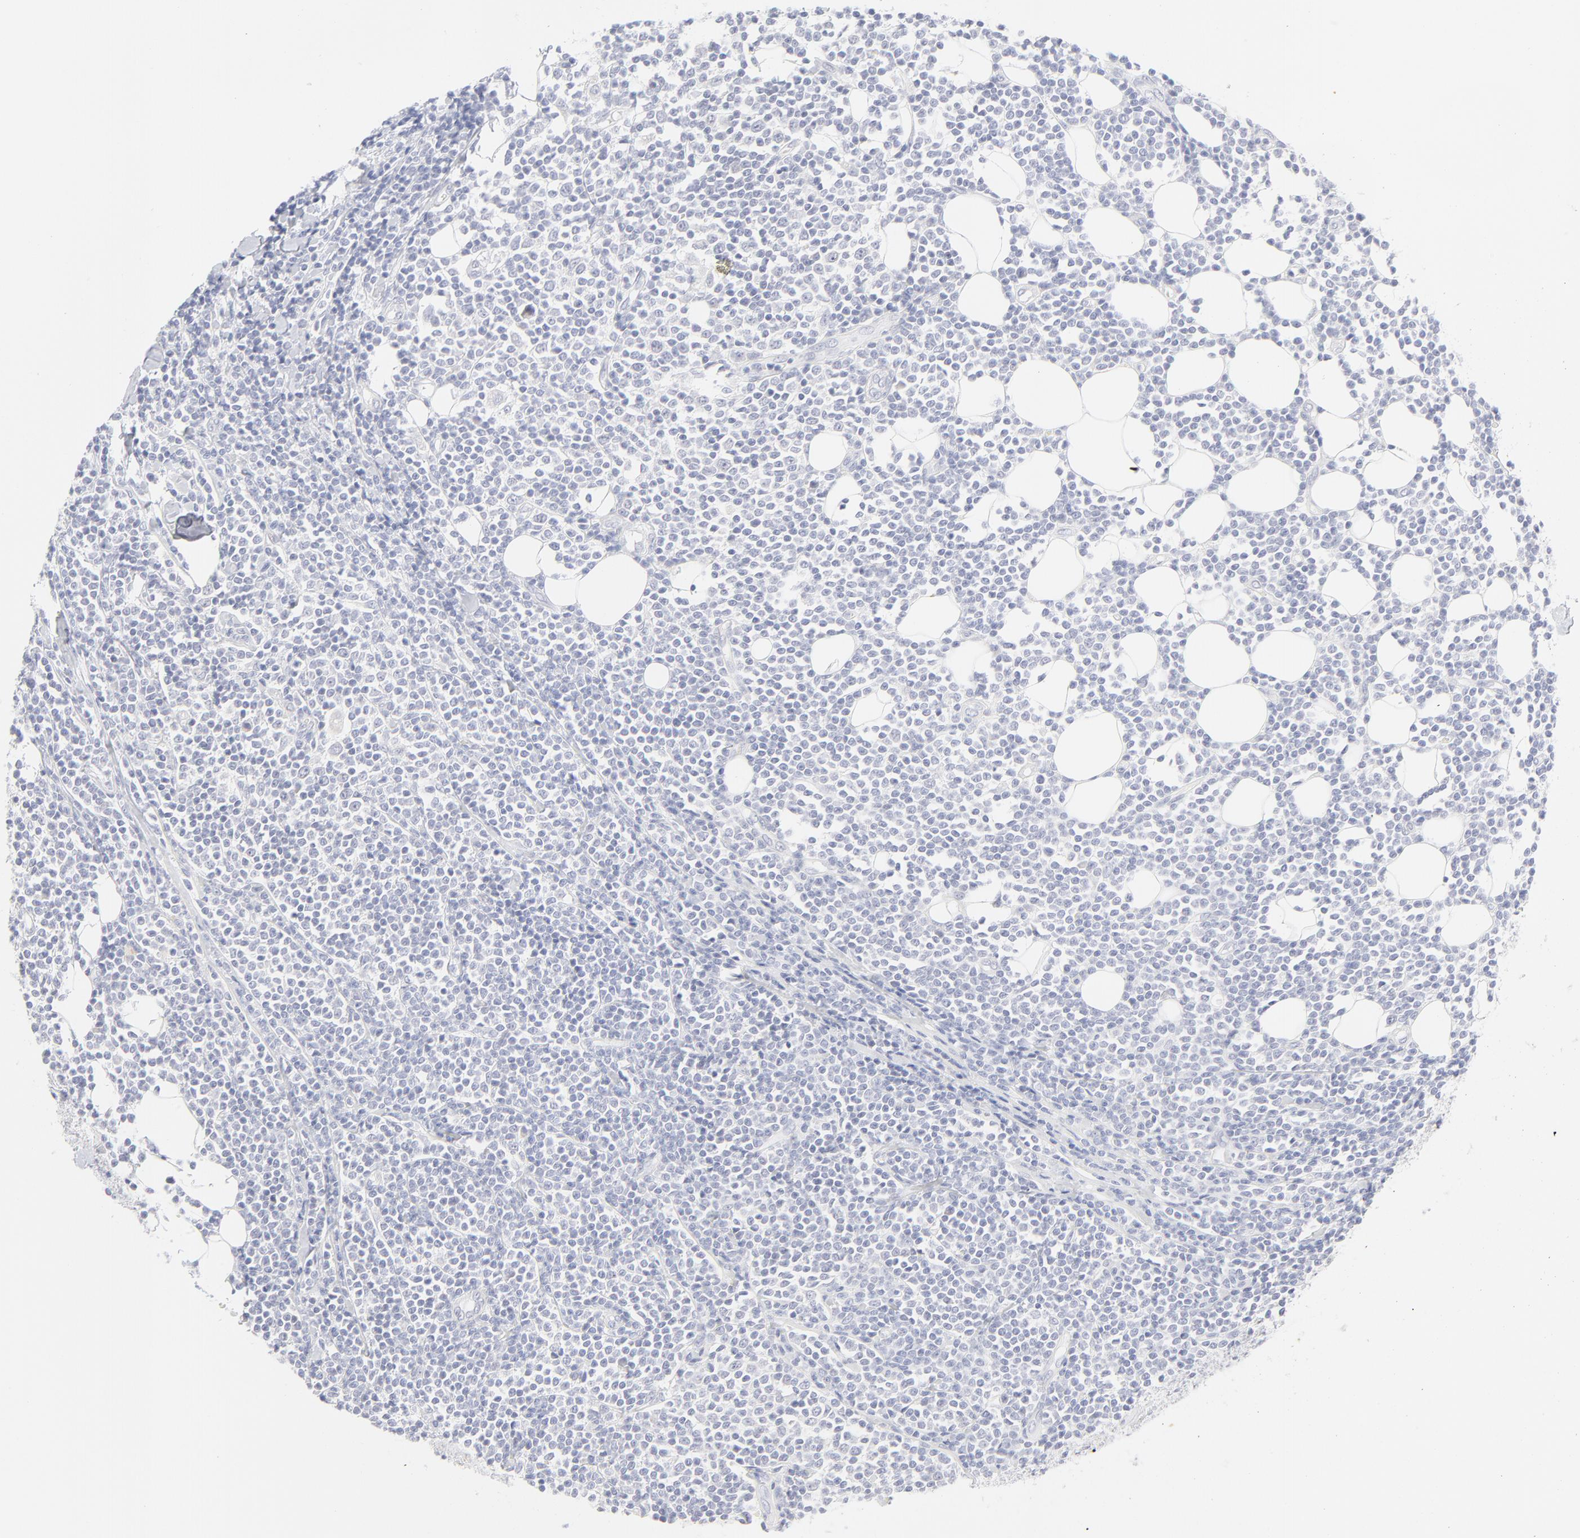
{"staining": {"intensity": "negative", "quantity": "none", "location": "none"}, "tissue": "lymphoma", "cell_type": "Tumor cells", "image_type": "cancer", "snomed": [{"axis": "morphology", "description": "Malignant lymphoma, non-Hodgkin's type, Low grade"}, {"axis": "topography", "description": "Soft tissue"}], "caption": "Immunohistochemistry (IHC) histopathology image of human malignant lymphoma, non-Hodgkin's type (low-grade) stained for a protein (brown), which displays no expression in tumor cells. The staining is performed using DAB (3,3'-diaminobenzidine) brown chromogen with nuclei counter-stained in using hematoxylin.", "gene": "NPNT", "patient": {"sex": "male", "age": 92}}